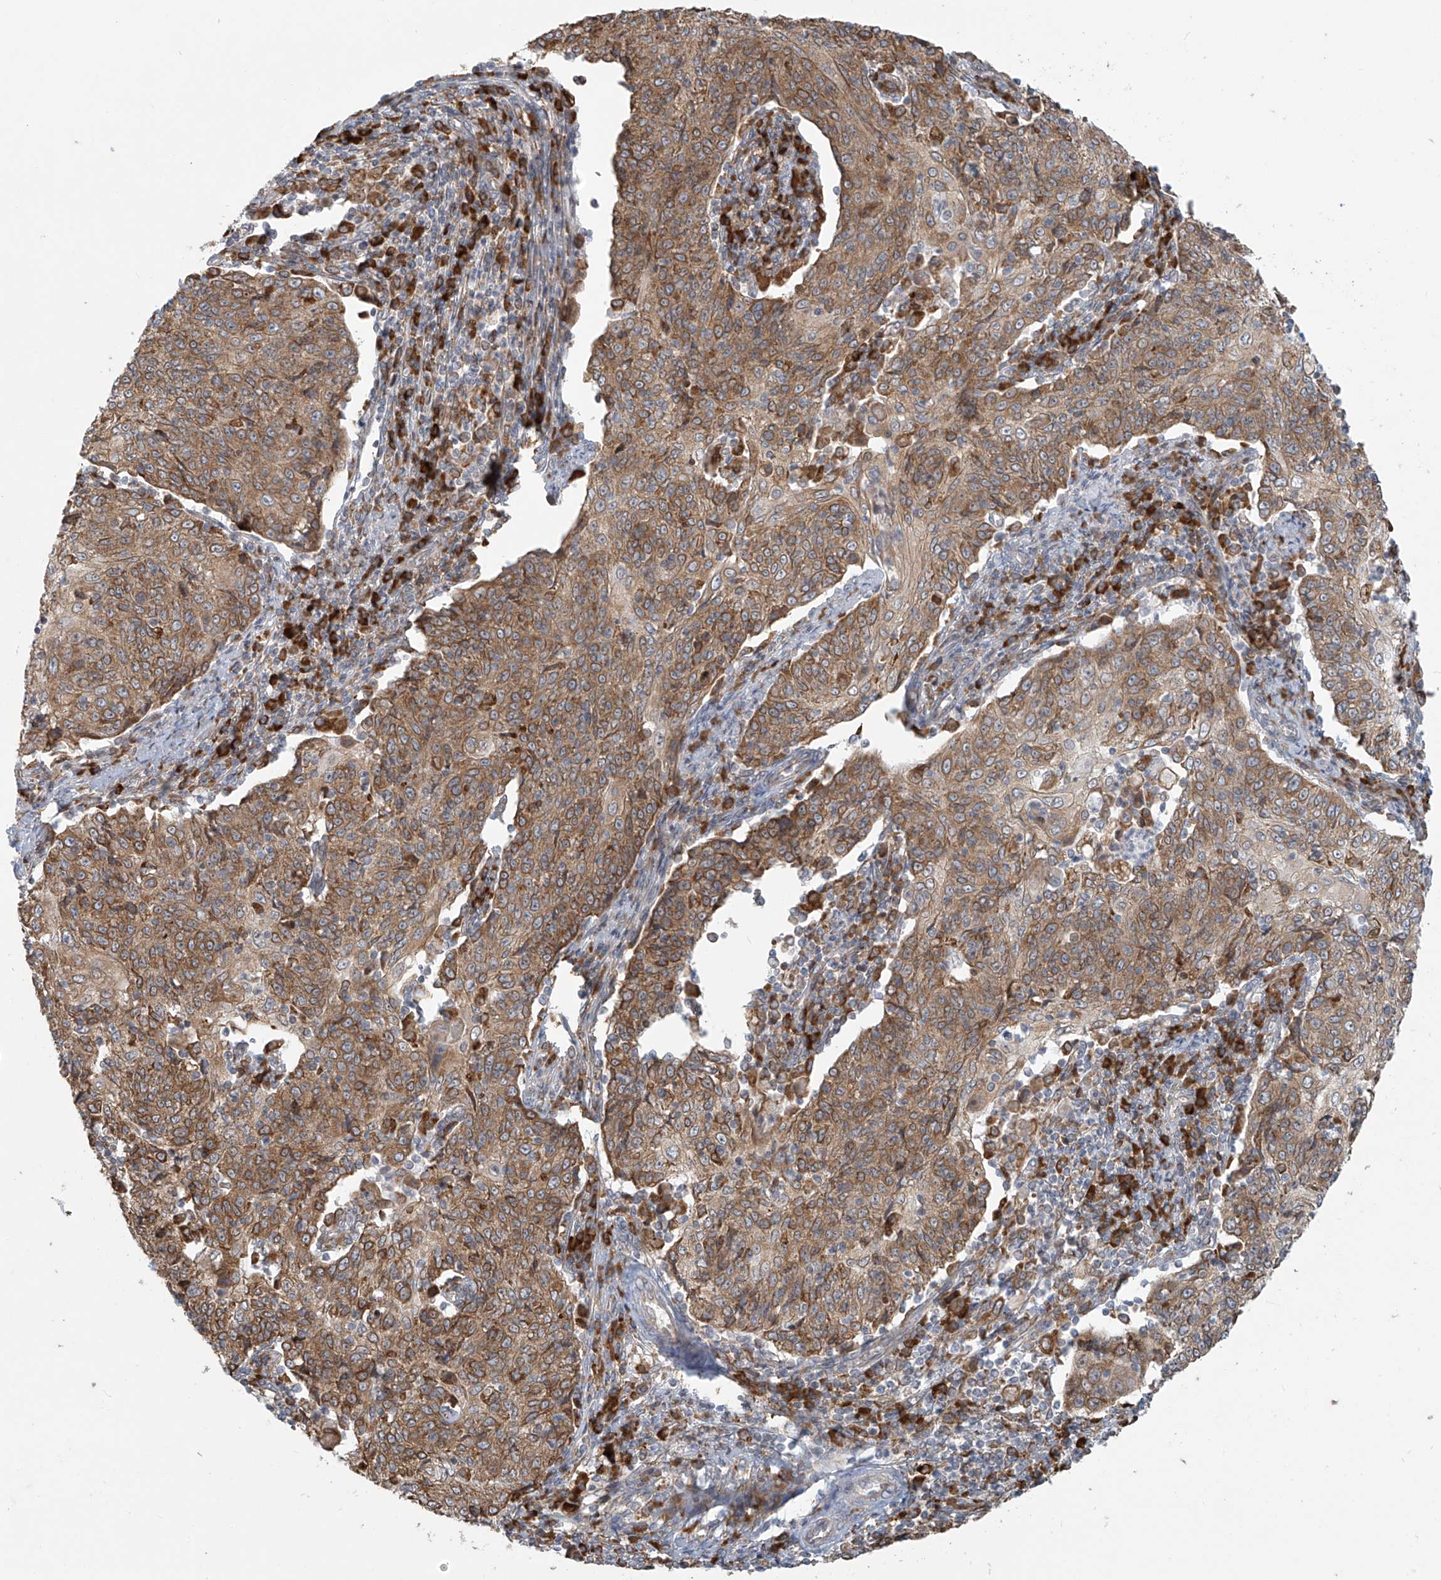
{"staining": {"intensity": "moderate", "quantity": ">75%", "location": "cytoplasmic/membranous"}, "tissue": "cervical cancer", "cell_type": "Tumor cells", "image_type": "cancer", "snomed": [{"axis": "morphology", "description": "Squamous cell carcinoma, NOS"}, {"axis": "topography", "description": "Cervix"}], "caption": "Protein expression analysis of squamous cell carcinoma (cervical) reveals moderate cytoplasmic/membranous positivity in about >75% of tumor cells.", "gene": "KATNIP", "patient": {"sex": "female", "age": 48}}